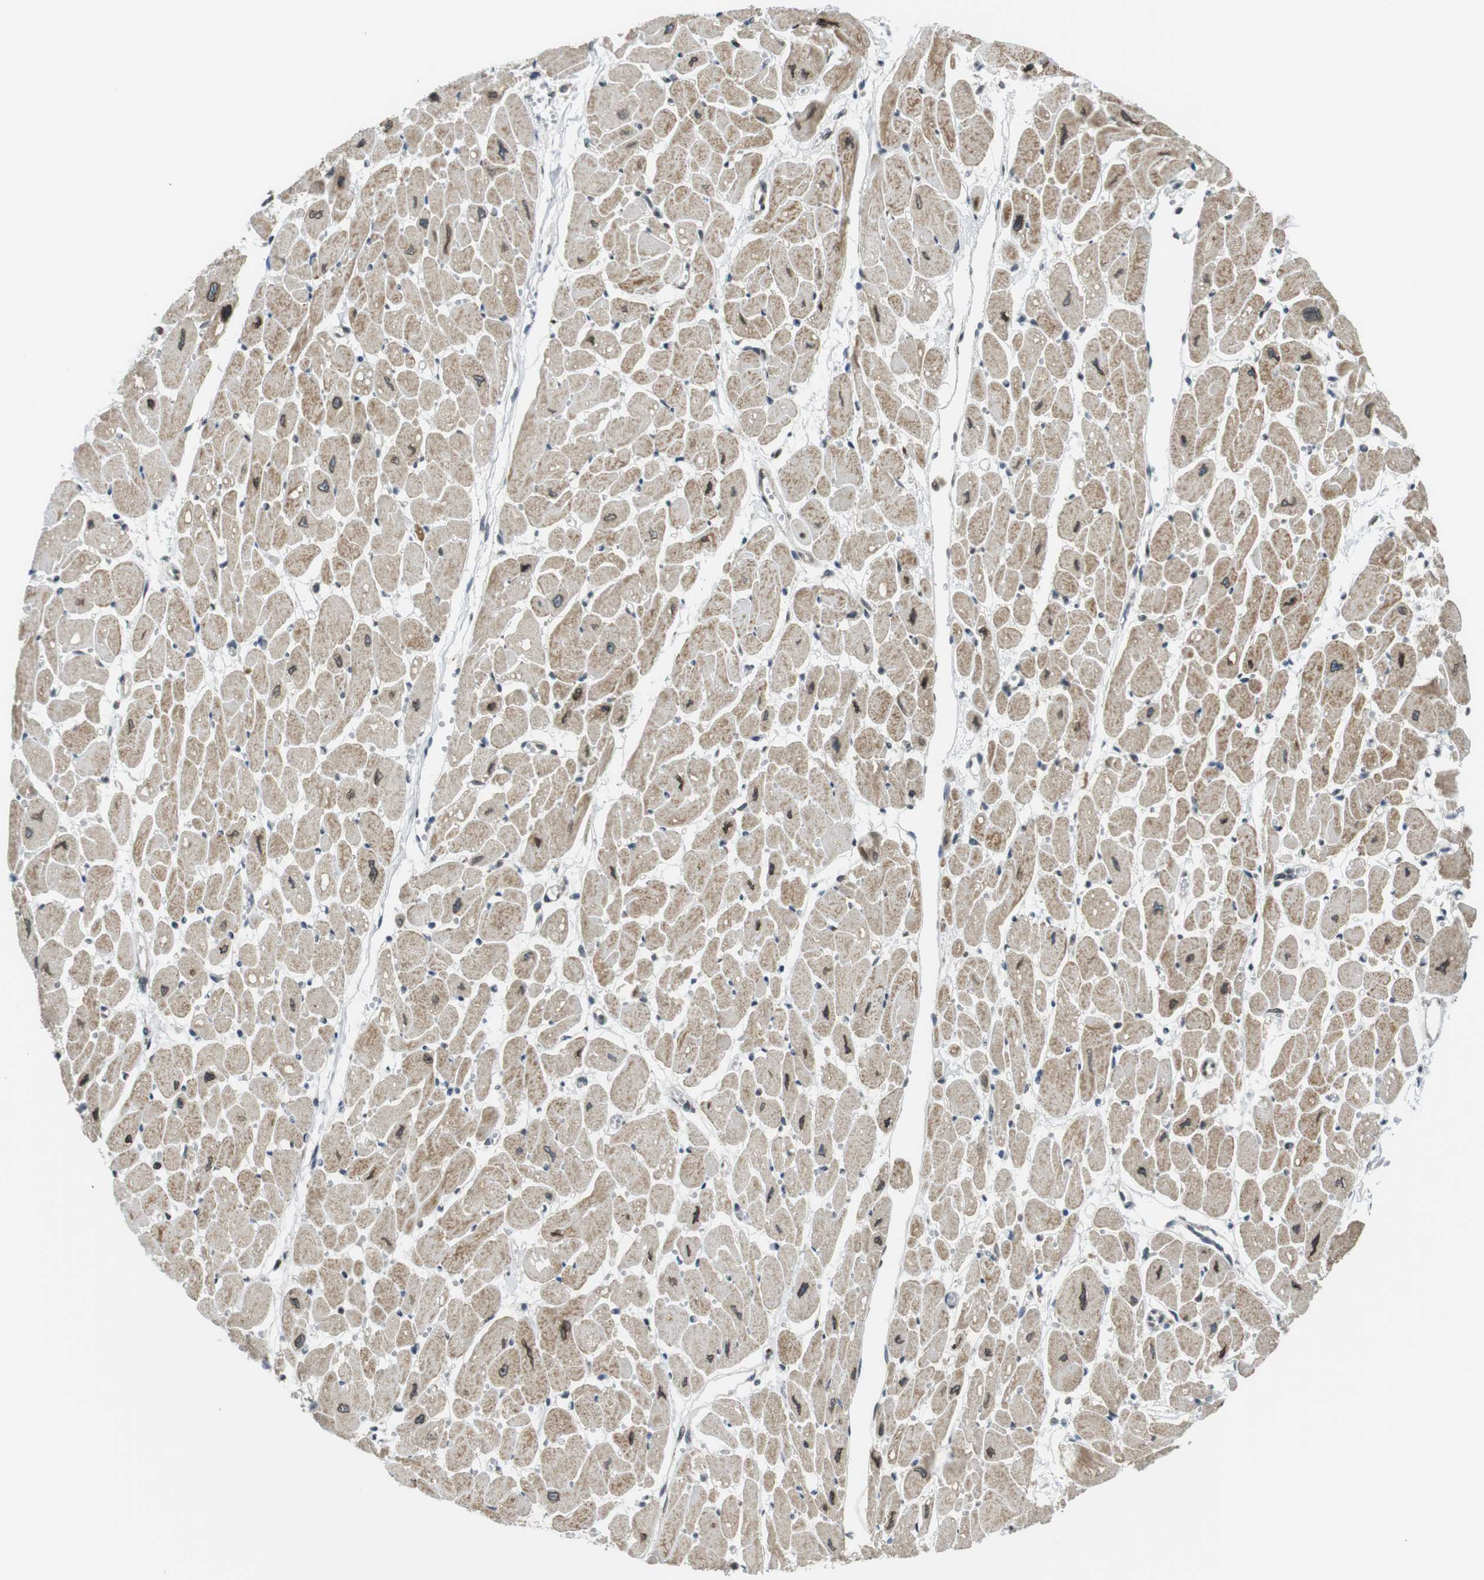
{"staining": {"intensity": "moderate", "quantity": ">75%", "location": "cytoplasmic/membranous,nuclear"}, "tissue": "heart muscle", "cell_type": "Cardiomyocytes", "image_type": "normal", "snomed": [{"axis": "morphology", "description": "Normal tissue, NOS"}, {"axis": "topography", "description": "Heart"}], "caption": "Protein expression analysis of normal heart muscle displays moderate cytoplasmic/membranous,nuclear expression in approximately >75% of cardiomyocytes.", "gene": "TMX4", "patient": {"sex": "female", "age": 54}}